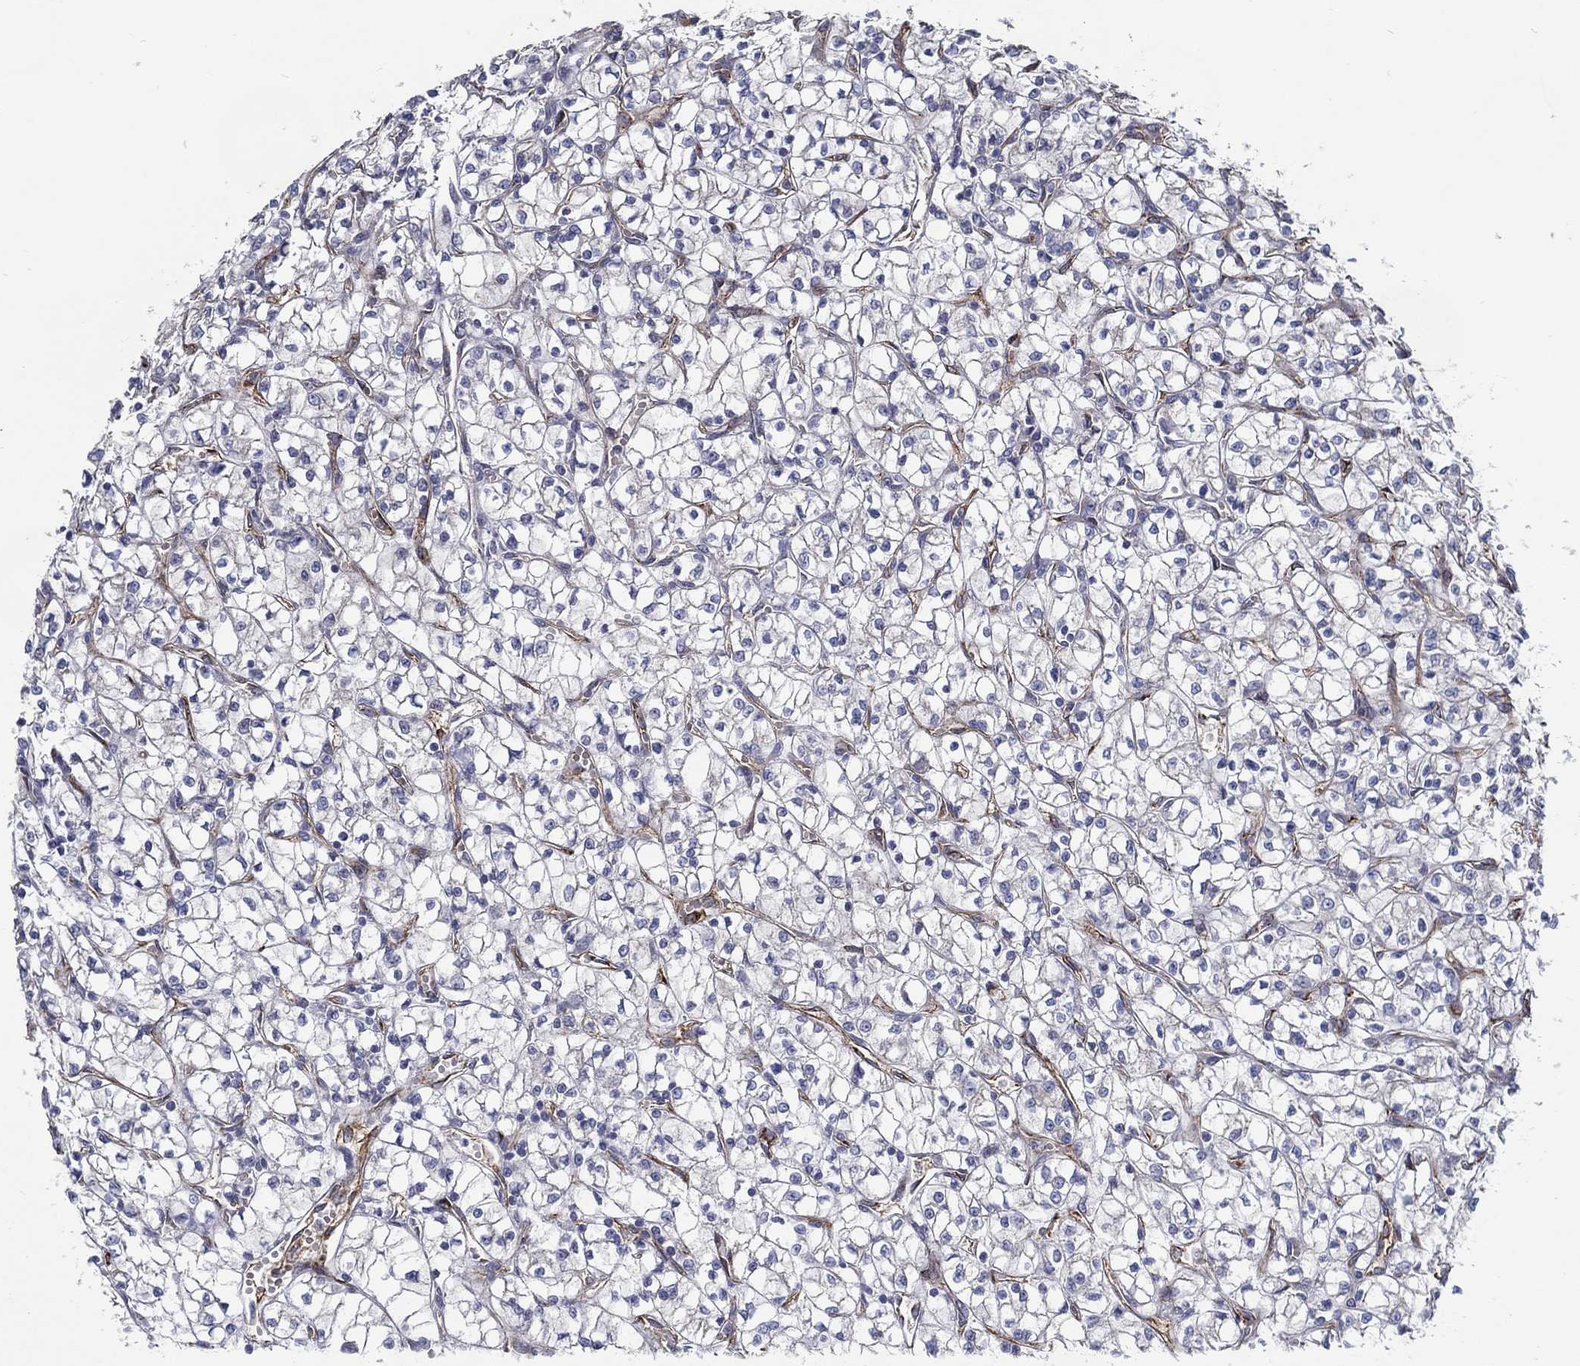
{"staining": {"intensity": "negative", "quantity": "none", "location": "none"}, "tissue": "renal cancer", "cell_type": "Tumor cells", "image_type": "cancer", "snomed": [{"axis": "morphology", "description": "Adenocarcinoma, NOS"}, {"axis": "topography", "description": "Kidney"}], "caption": "Tumor cells show no significant positivity in renal adenocarcinoma.", "gene": "ARHGAP11A", "patient": {"sex": "female", "age": 64}}